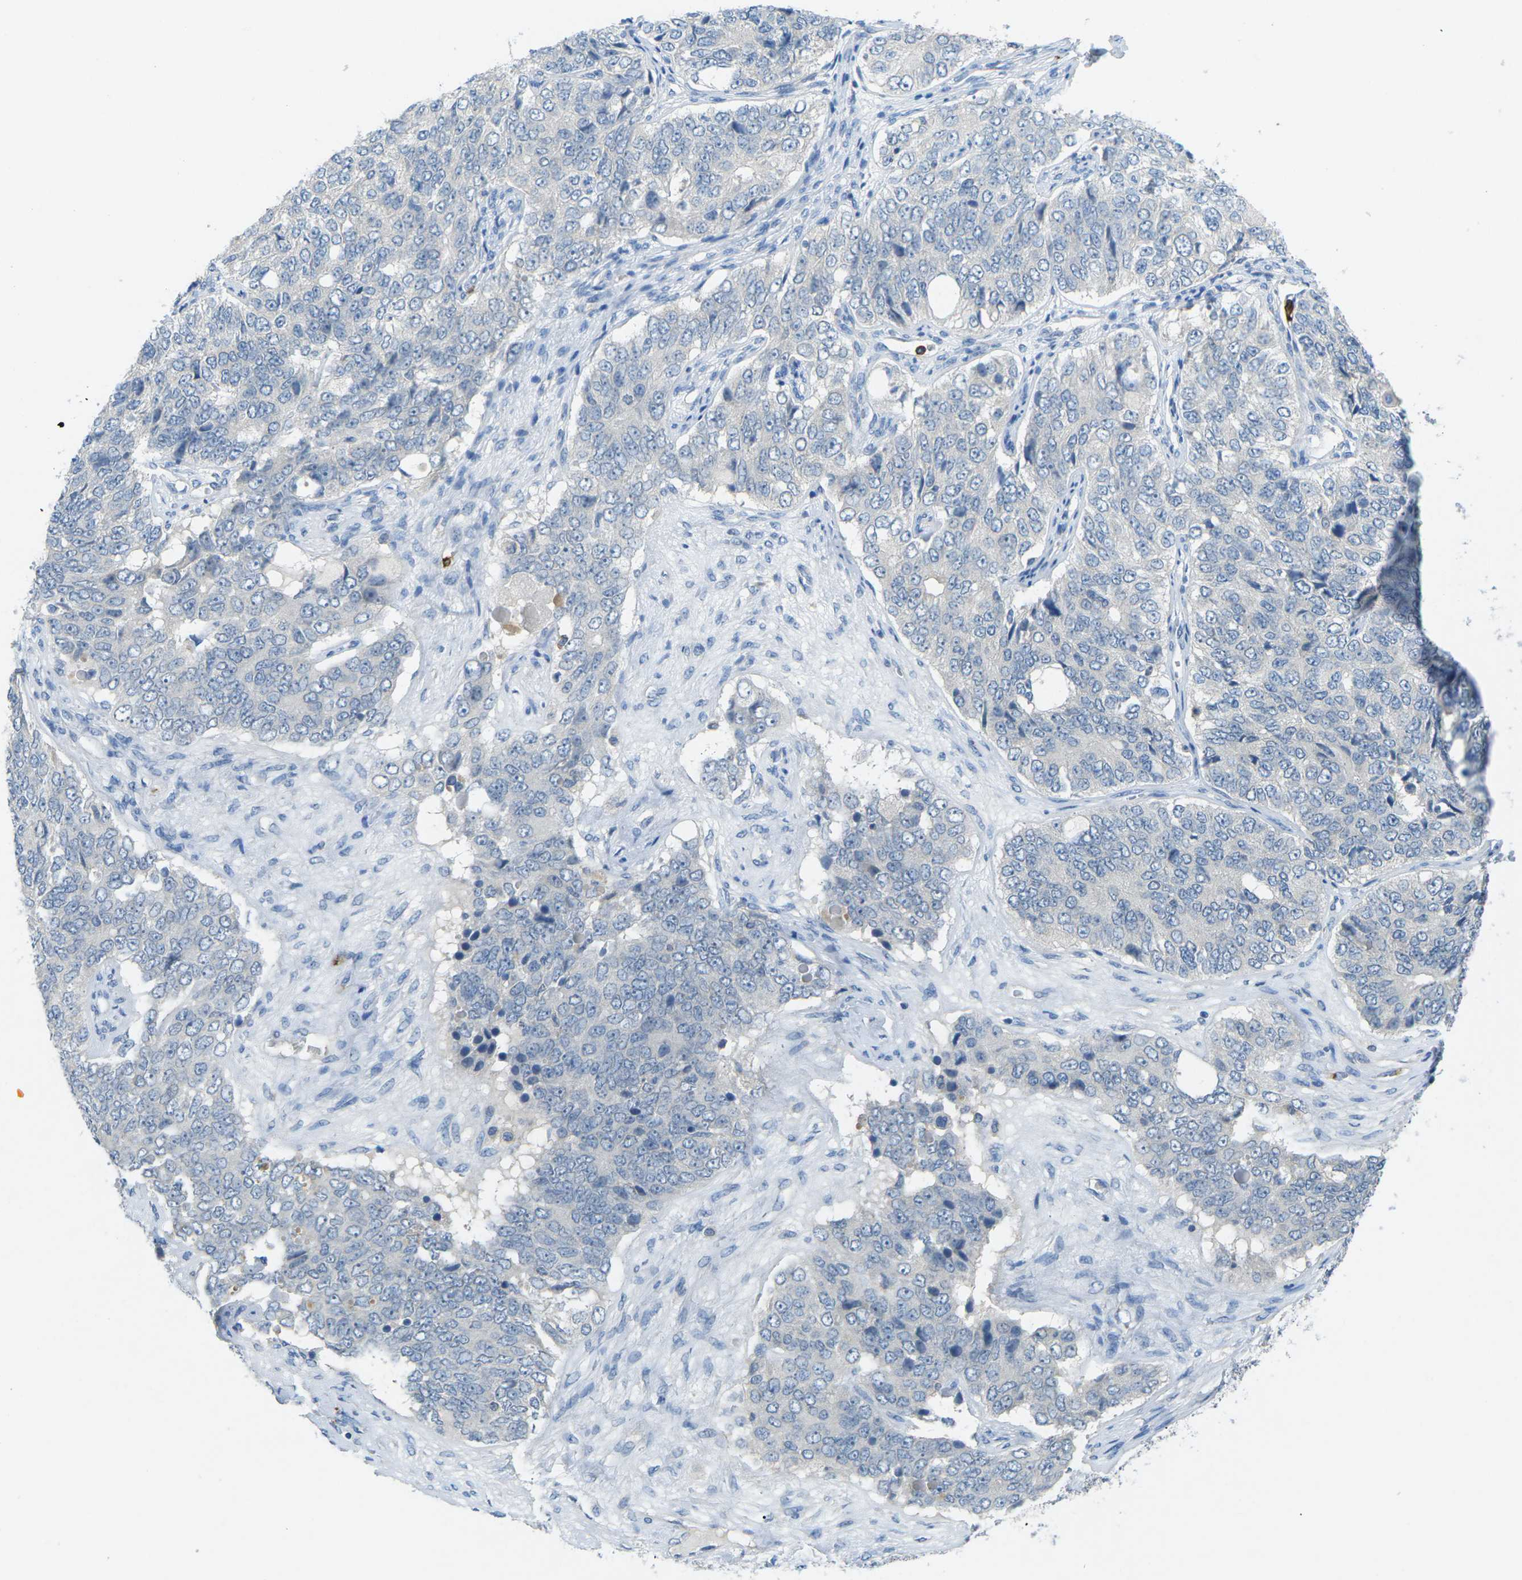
{"staining": {"intensity": "negative", "quantity": "none", "location": "none"}, "tissue": "ovarian cancer", "cell_type": "Tumor cells", "image_type": "cancer", "snomed": [{"axis": "morphology", "description": "Carcinoma, endometroid"}, {"axis": "topography", "description": "Ovary"}], "caption": "Photomicrograph shows no protein positivity in tumor cells of ovarian cancer tissue.", "gene": "CD19", "patient": {"sex": "female", "age": 51}}